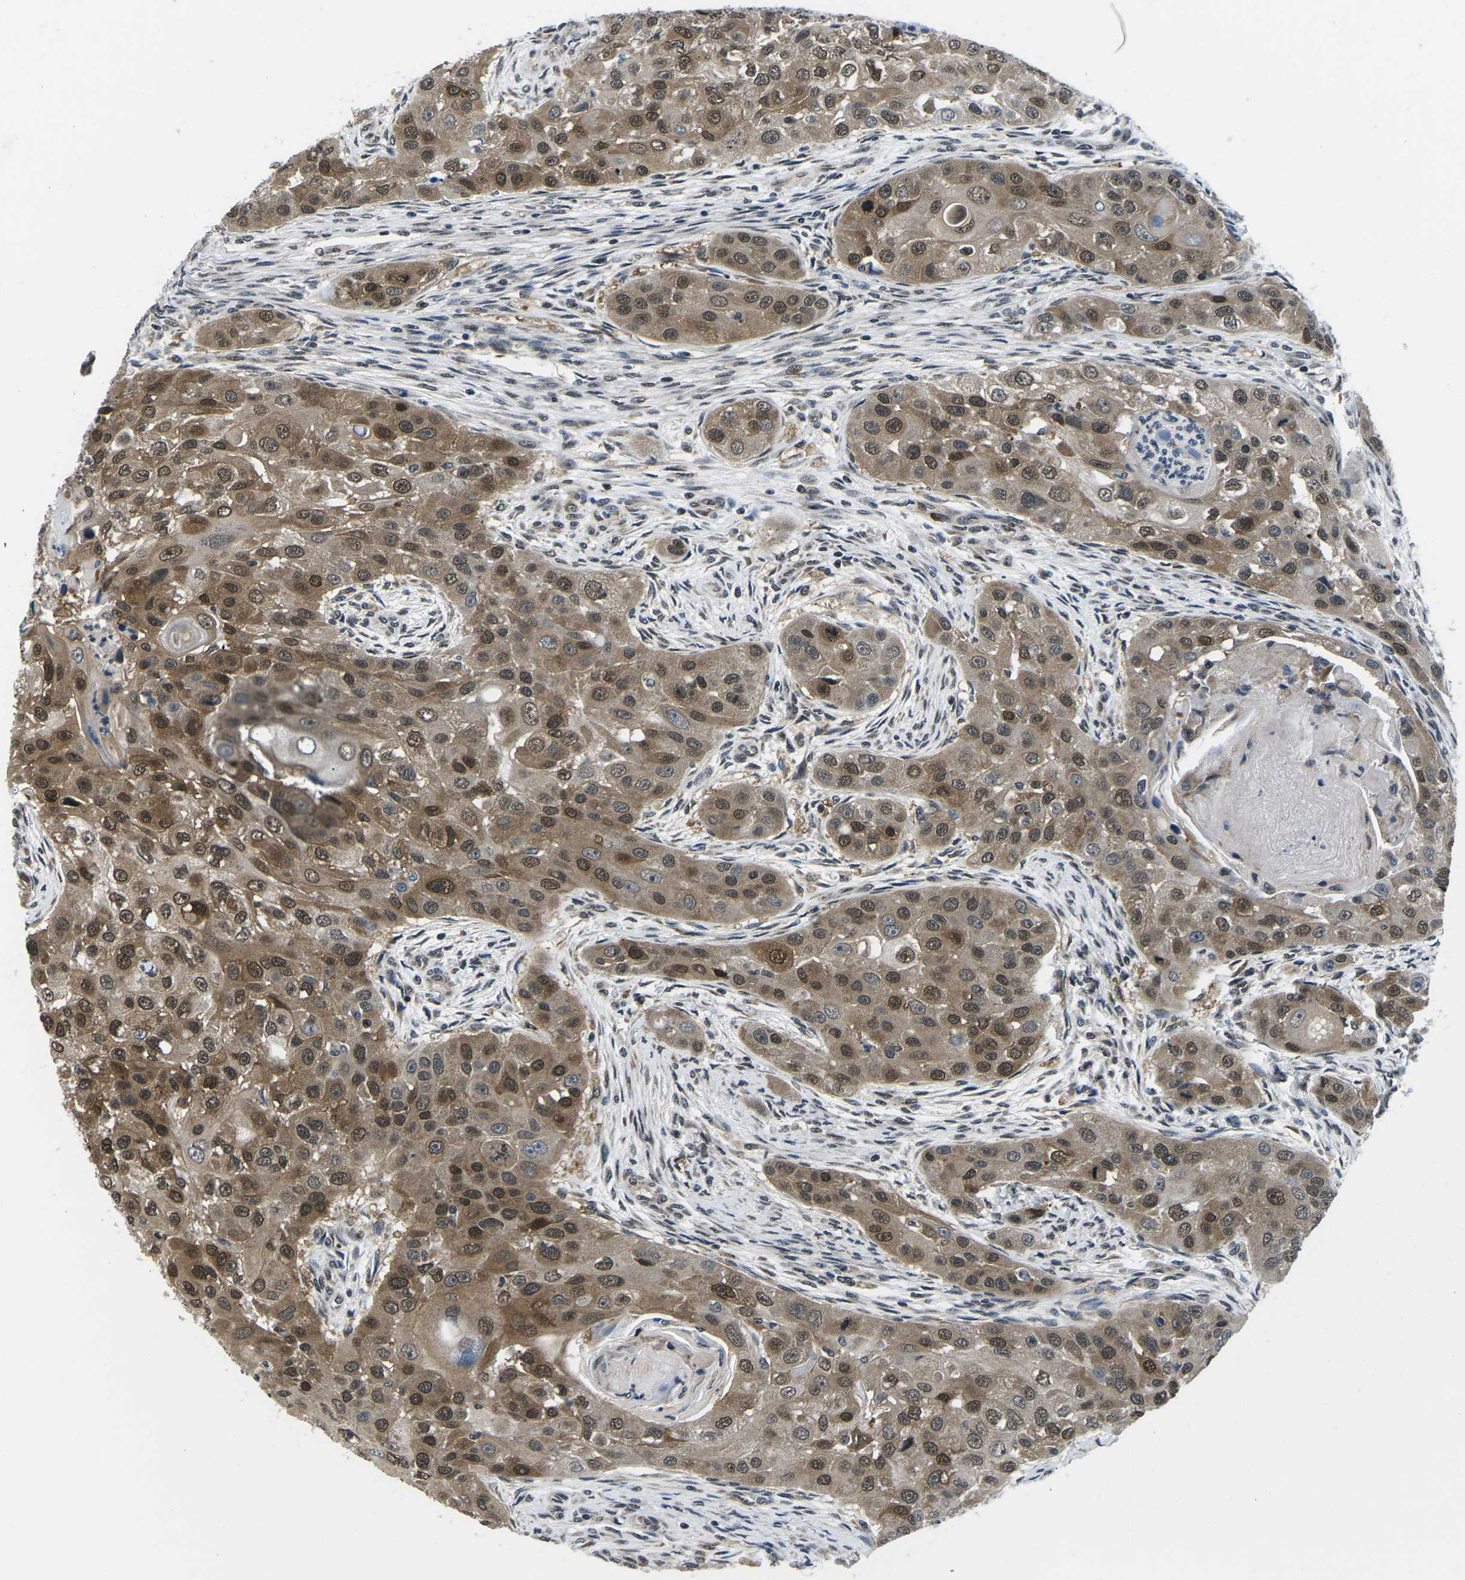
{"staining": {"intensity": "moderate", "quantity": ">75%", "location": "cytoplasmic/membranous,nuclear"}, "tissue": "head and neck cancer", "cell_type": "Tumor cells", "image_type": "cancer", "snomed": [{"axis": "morphology", "description": "Normal tissue, NOS"}, {"axis": "morphology", "description": "Squamous cell carcinoma, NOS"}, {"axis": "topography", "description": "Skeletal muscle"}, {"axis": "topography", "description": "Head-Neck"}], "caption": "This photomicrograph demonstrates immunohistochemistry staining of human head and neck squamous cell carcinoma, with medium moderate cytoplasmic/membranous and nuclear staining in about >75% of tumor cells.", "gene": "CCNE1", "patient": {"sex": "male", "age": 51}}